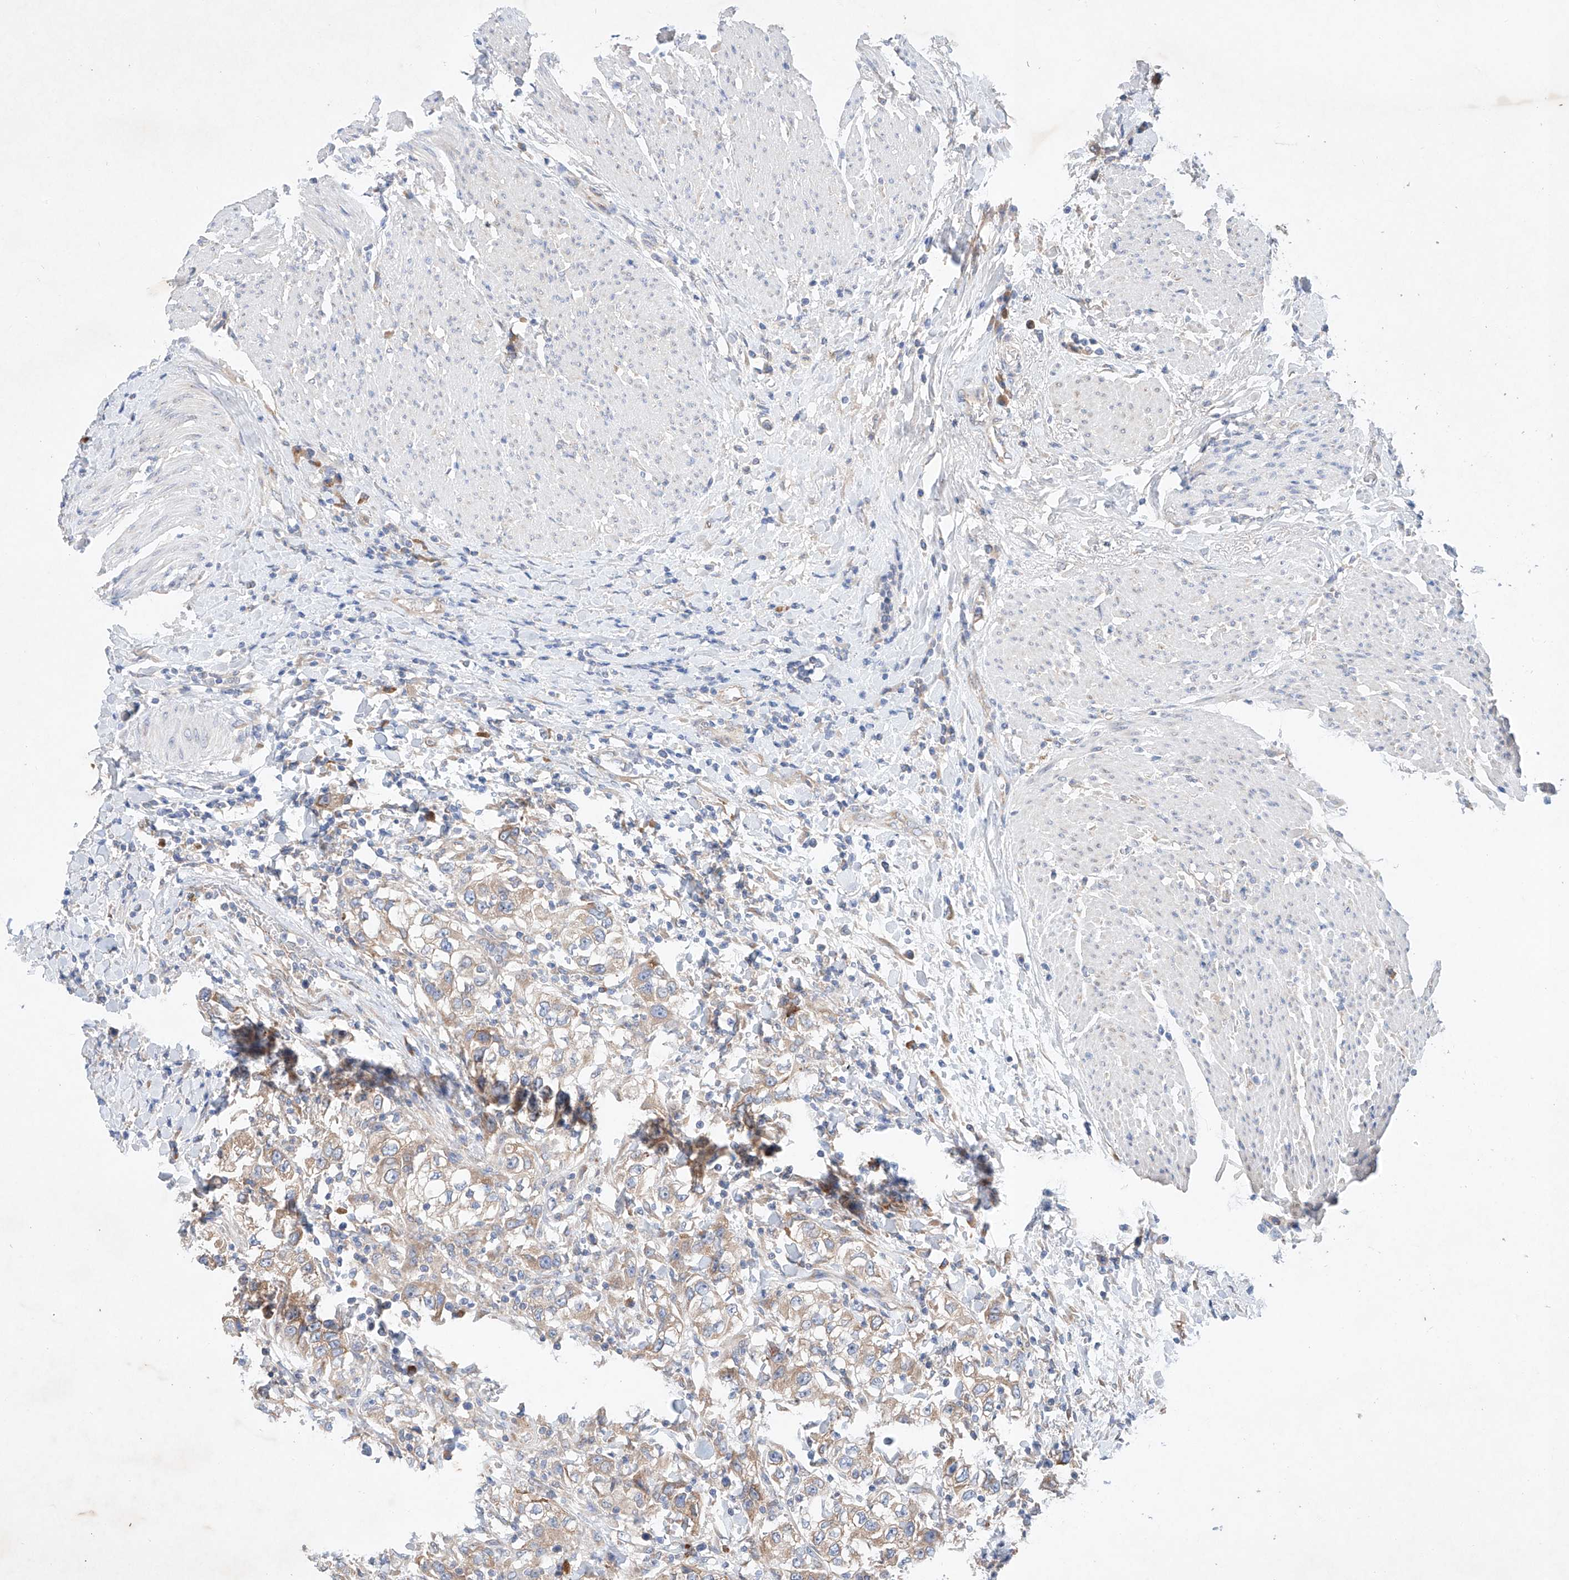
{"staining": {"intensity": "weak", "quantity": ">75%", "location": "cytoplasmic/membranous"}, "tissue": "urothelial cancer", "cell_type": "Tumor cells", "image_type": "cancer", "snomed": [{"axis": "morphology", "description": "Urothelial carcinoma, High grade"}, {"axis": "topography", "description": "Urinary bladder"}], "caption": "Immunohistochemistry photomicrograph of neoplastic tissue: human high-grade urothelial carcinoma stained using immunohistochemistry (IHC) demonstrates low levels of weak protein expression localized specifically in the cytoplasmic/membranous of tumor cells, appearing as a cytoplasmic/membranous brown color.", "gene": "FASTK", "patient": {"sex": "female", "age": 80}}